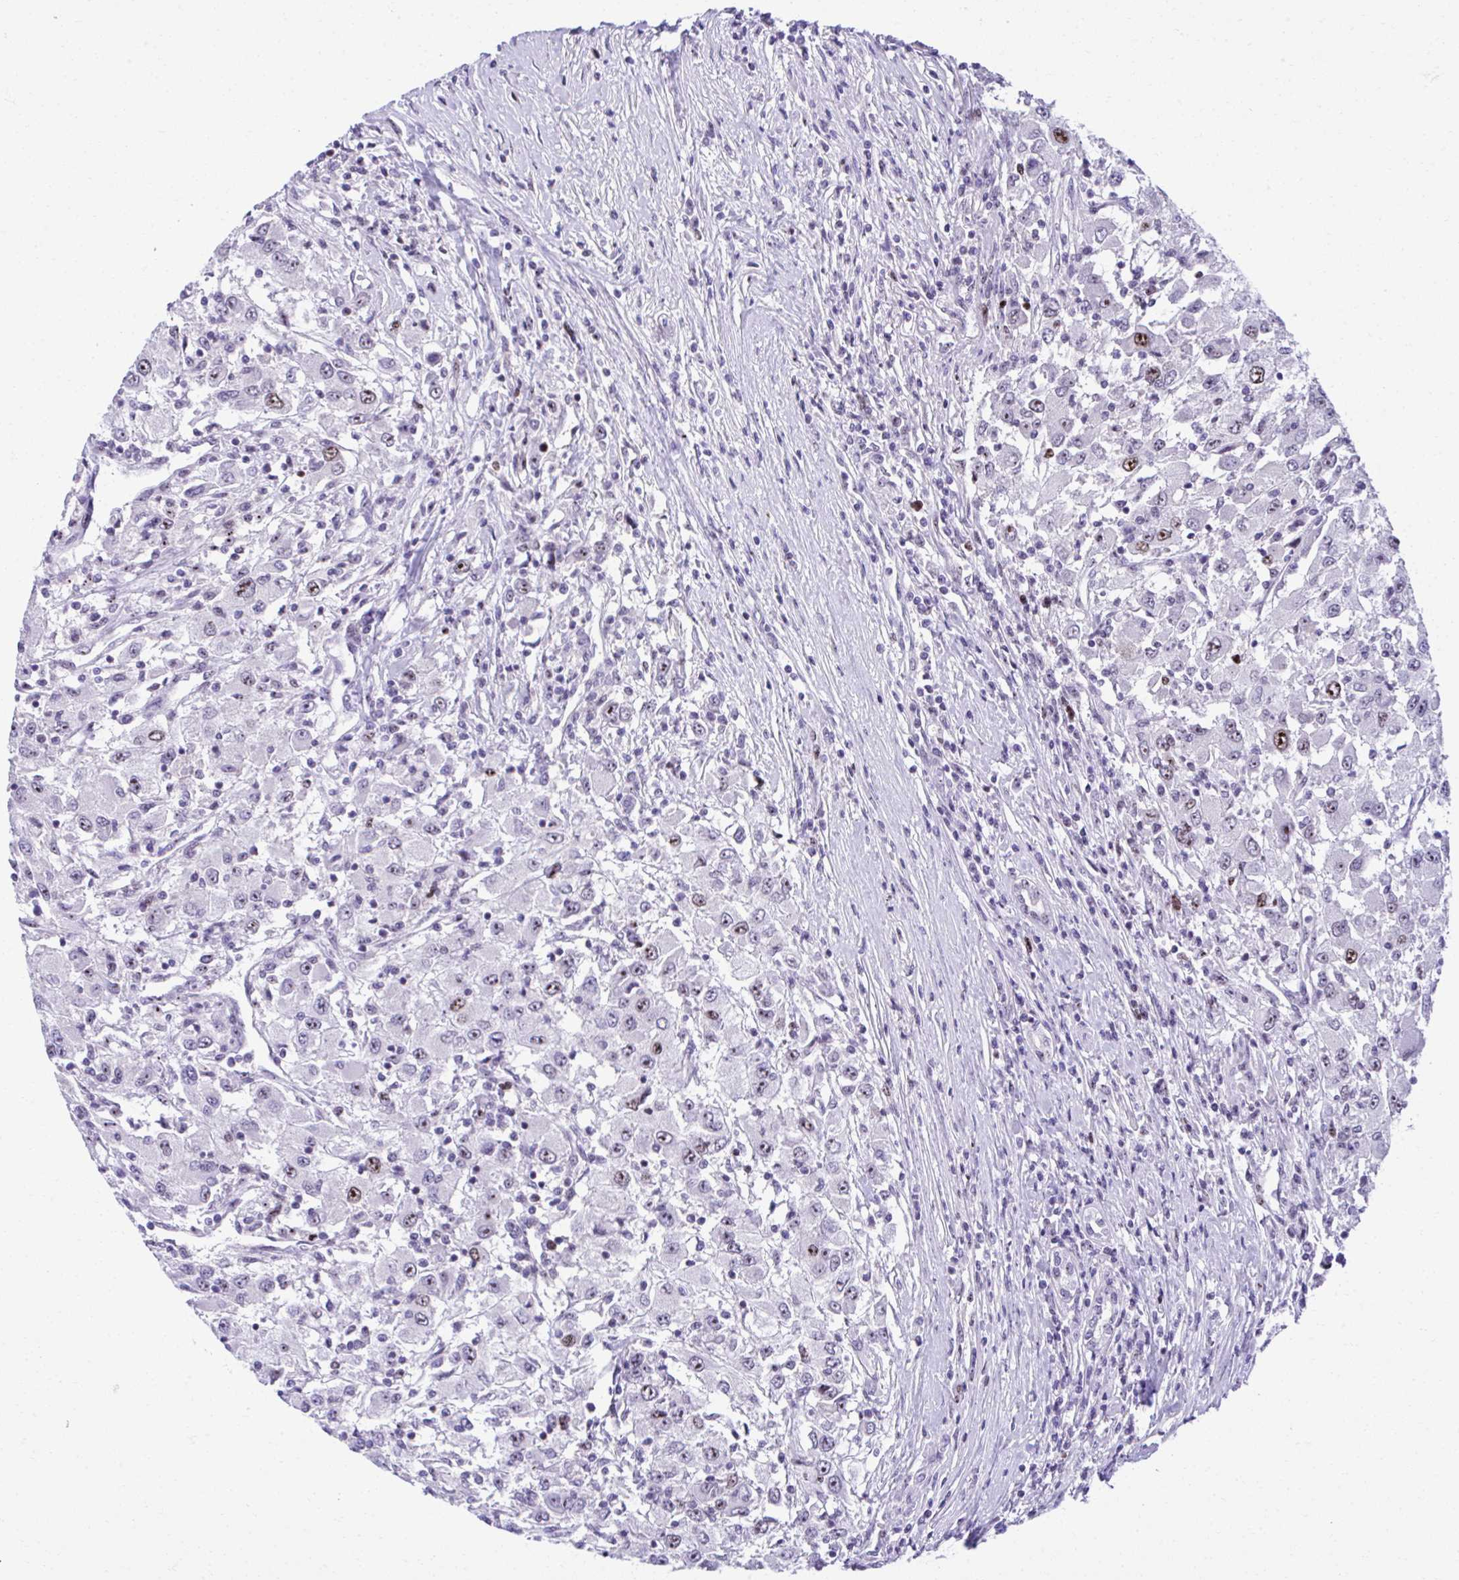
{"staining": {"intensity": "moderate", "quantity": "<25%", "location": "nuclear"}, "tissue": "renal cancer", "cell_type": "Tumor cells", "image_type": "cancer", "snomed": [{"axis": "morphology", "description": "Adenocarcinoma, NOS"}, {"axis": "topography", "description": "Kidney"}], "caption": "This is an image of immunohistochemistry staining of renal cancer (adenocarcinoma), which shows moderate positivity in the nuclear of tumor cells.", "gene": "CEP72", "patient": {"sex": "female", "age": 67}}